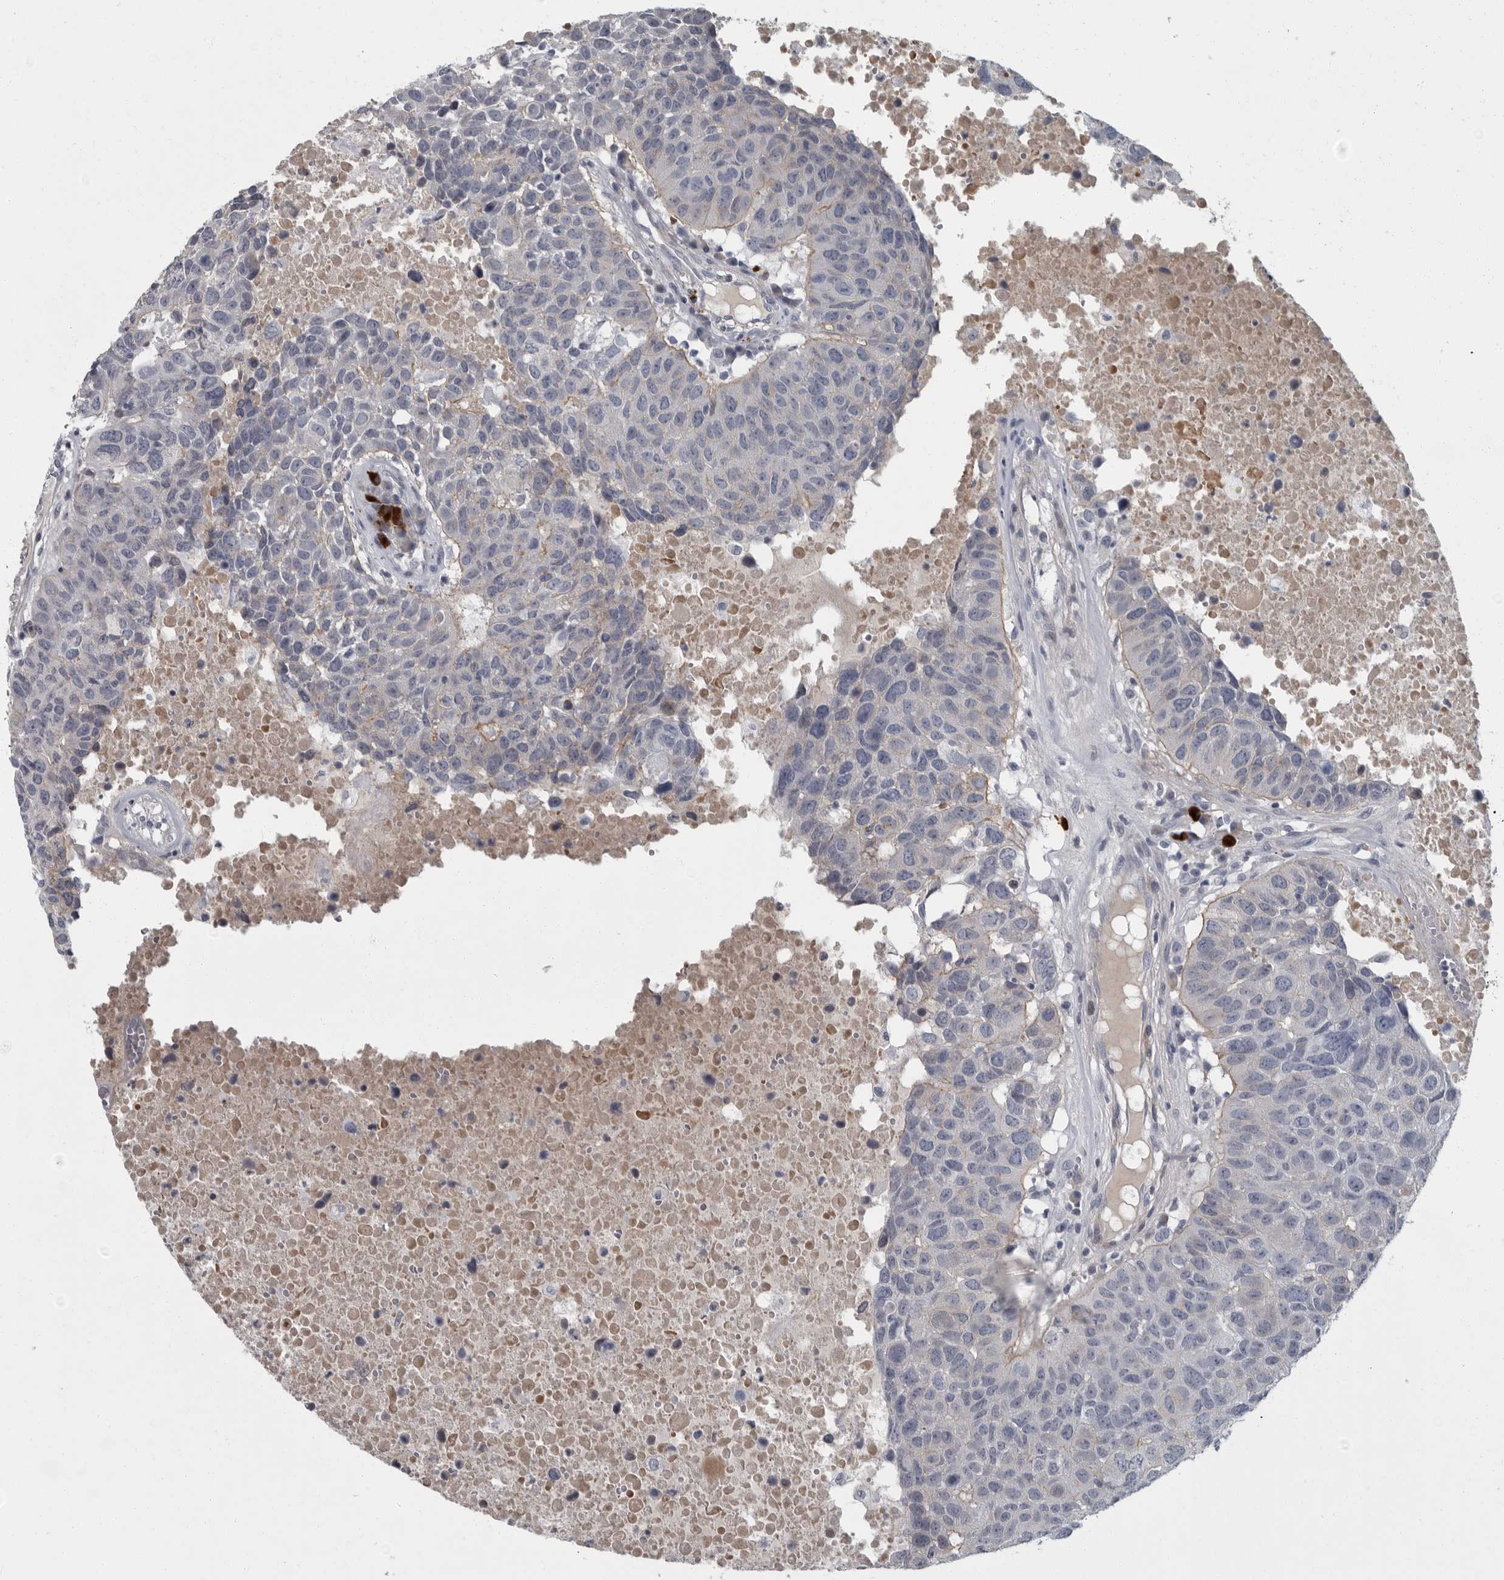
{"staining": {"intensity": "negative", "quantity": "none", "location": "none"}, "tissue": "head and neck cancer", "cell_type": "Tumor cells", "image_type": "cancer", "snomed": [{"axis": "morphology", "description": "Squamous cell carcinoma, NOS"}, {"axis": "topography", "description": "Head-Neck"}], "caption": "The micrograph demonstrates no staining of tumor cells in head and neck cancer.", "gene": "SLC25A39", "patient": {"sex": "male", "age": 66}}